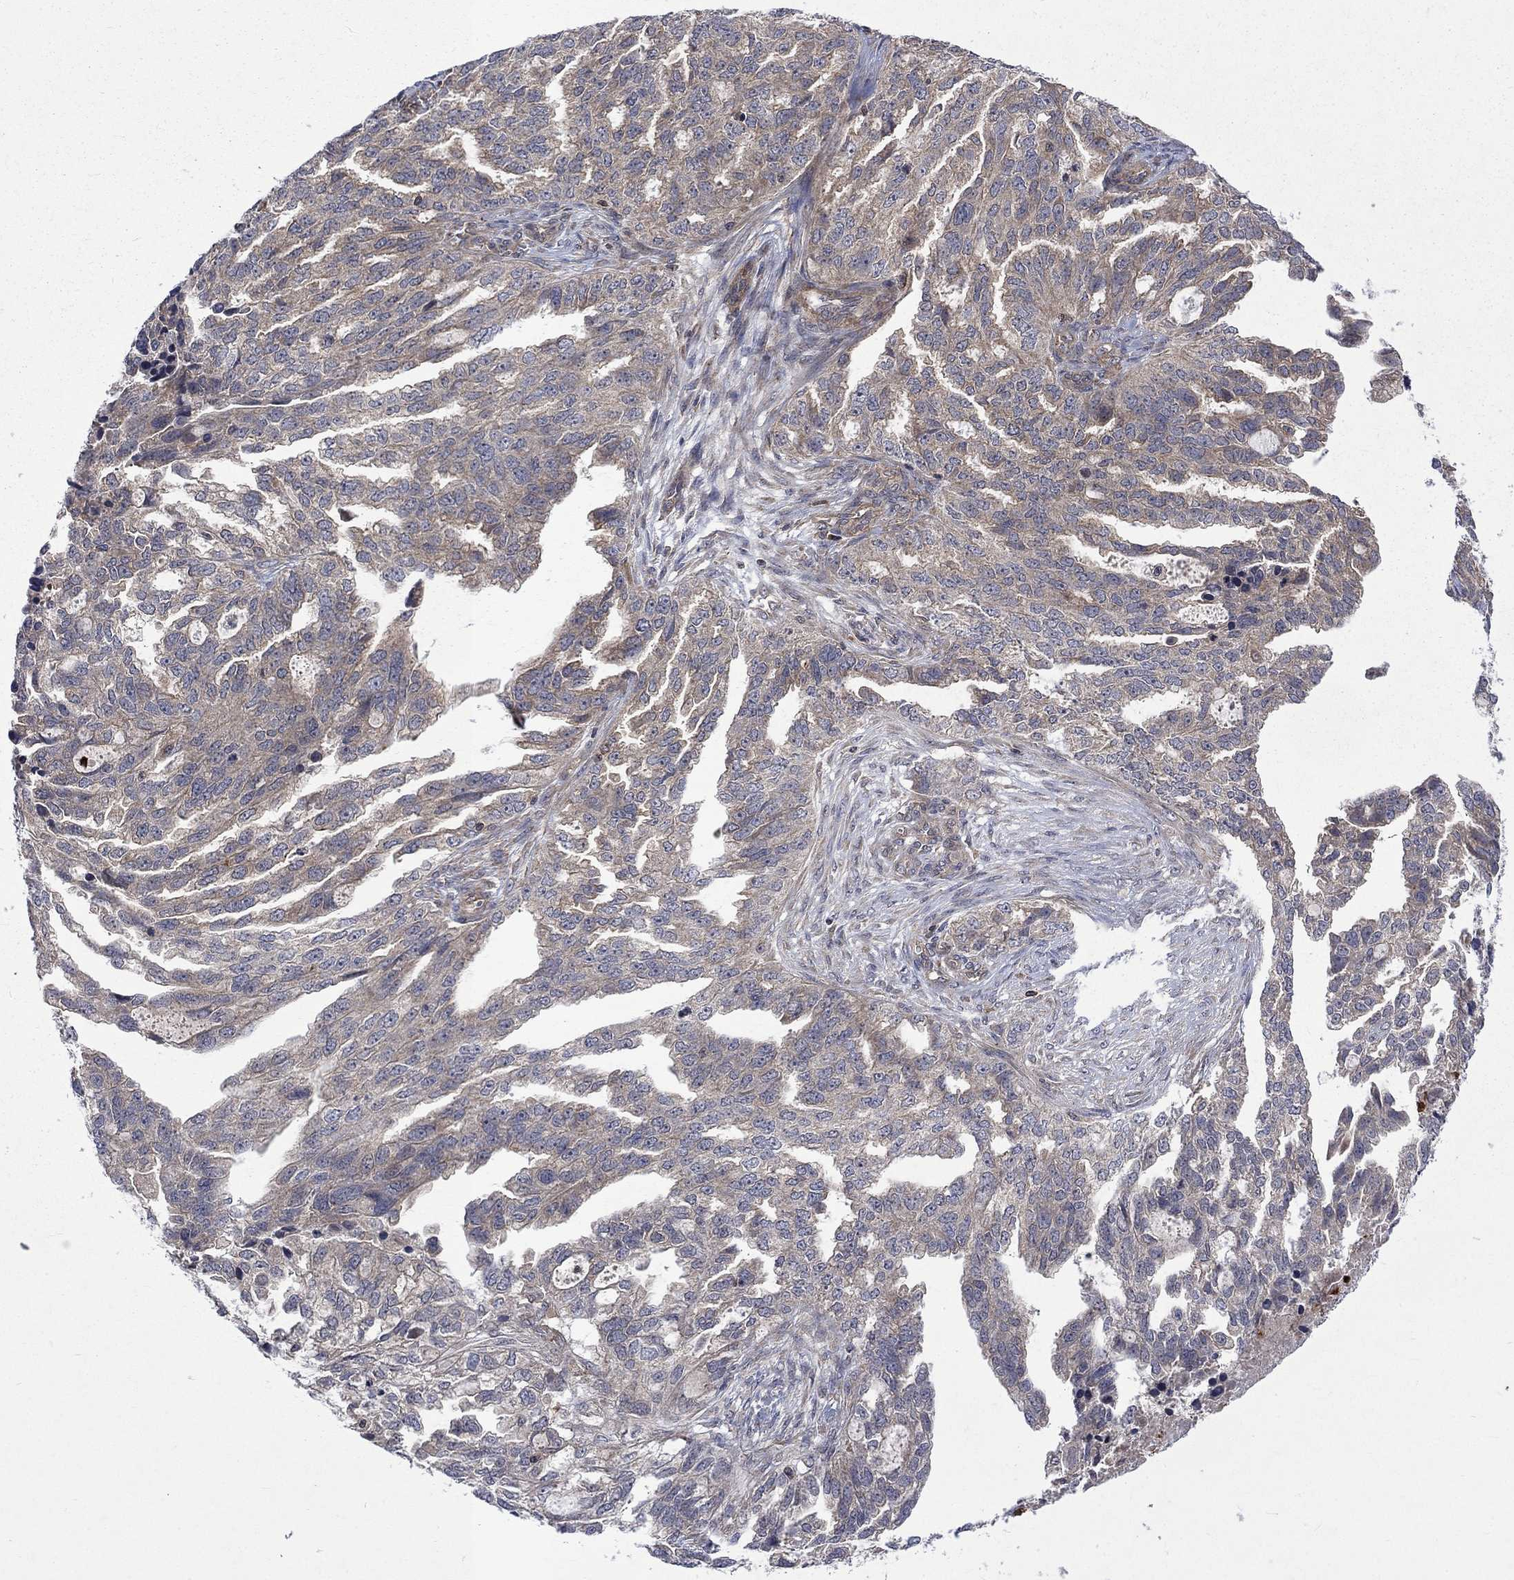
{"staining": {"intensity": "negative", "quantity": "none", "location": "none"}, "tissue": "ovarian cancer", "cell_type": "Tumor cells", "image_type": "cancer", "snomed": [{"axis": "morphology", "description": "Cystadenocarcinoma, serous, NOS"}, {"axis": "topography", "description": "Ovary"}], "caption": "IHC photomicrograph of ovarian cancer stained for a protein (brown), which displays no staining in tumor cells. (DAB (3,3'-diaminobenzidine) immunohistochemistry (IHC) visualized using brightfield microscopy, high magnification).", "gene": "TMEM33", "patient": {"sex": "female", "age": 51}}